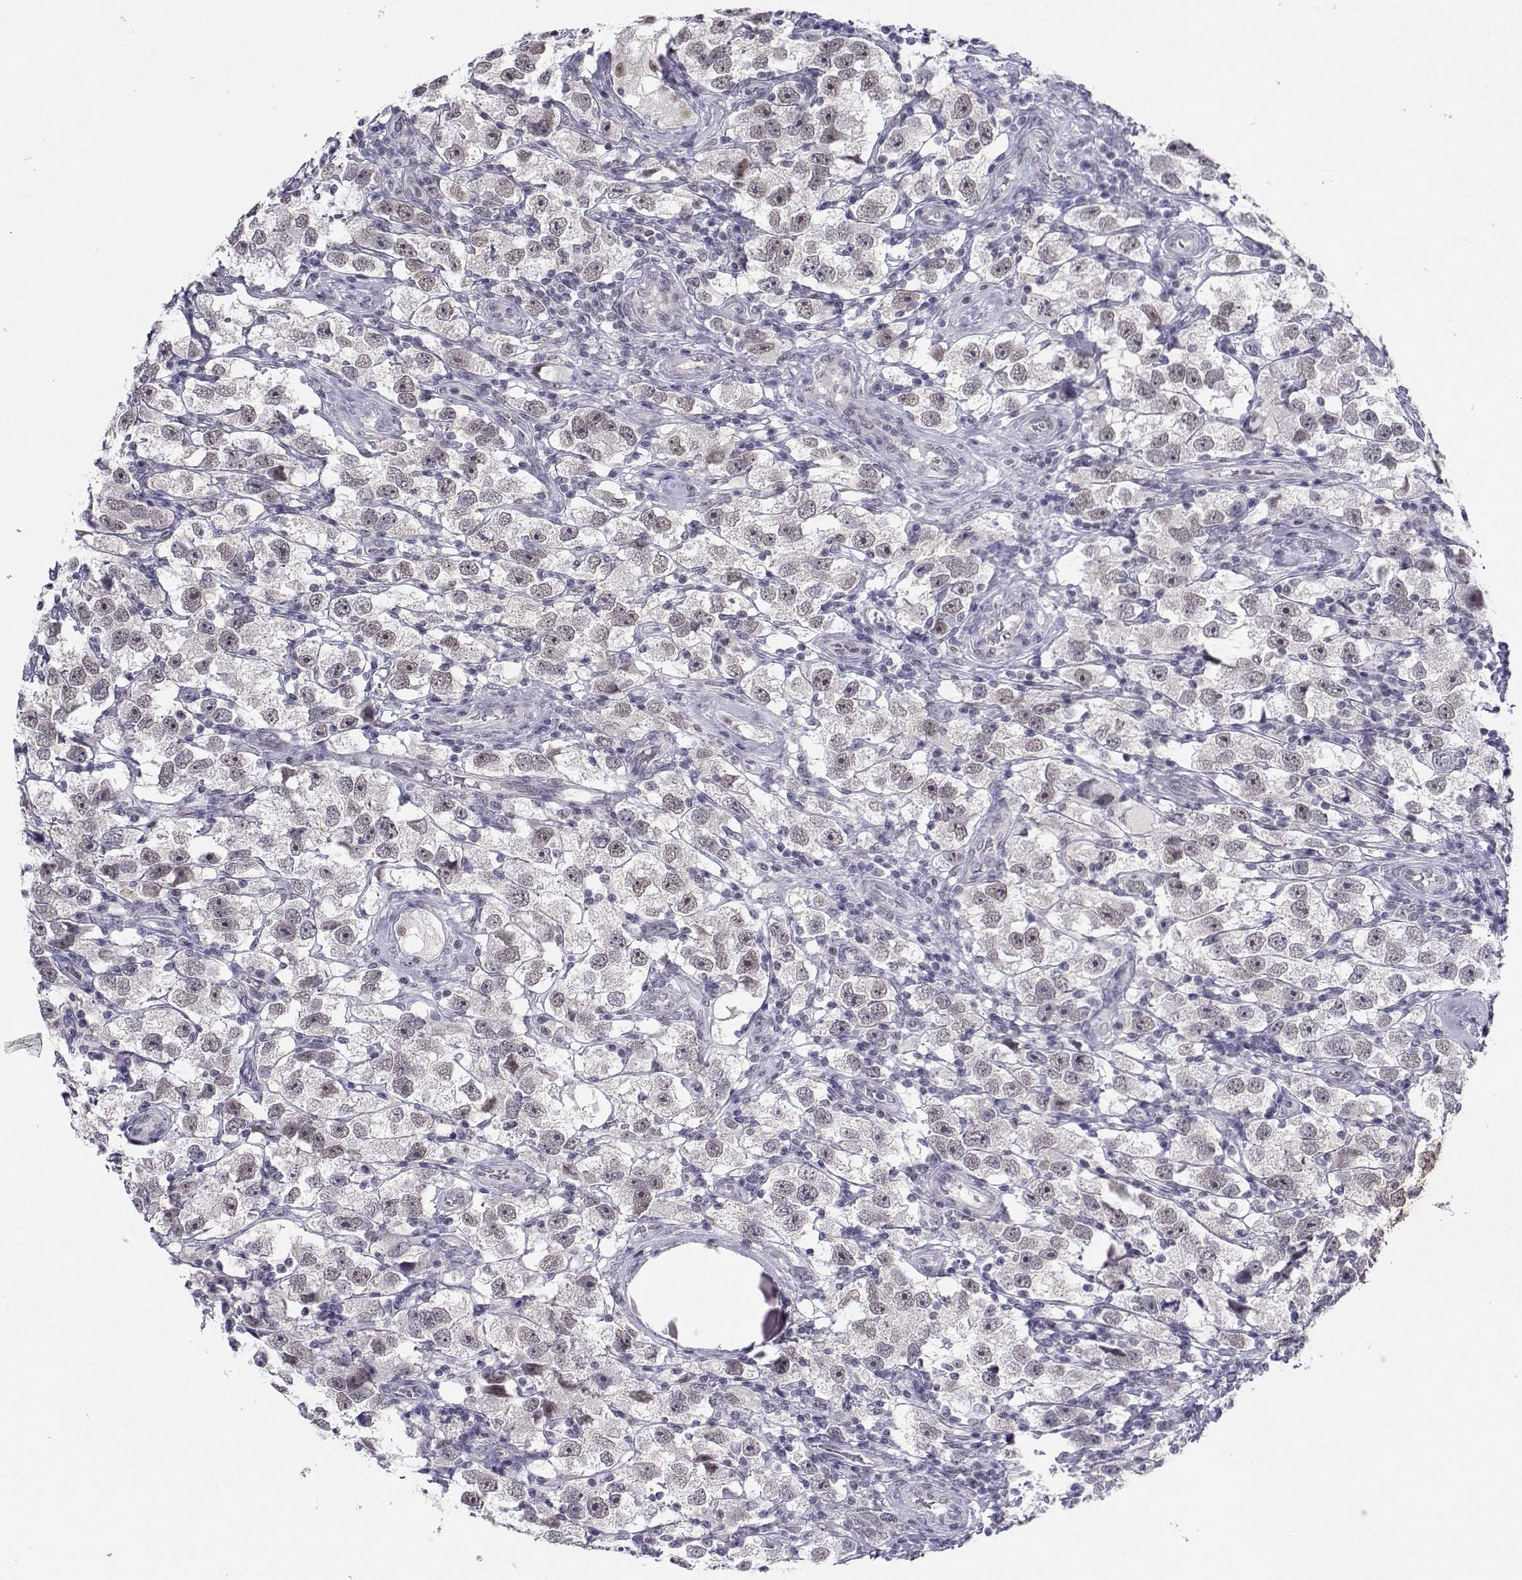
{"staining": {"intensity": "negative", "quantity": "none", "location": "none"}, "tissue": "testis cancer", "cell_type": "Tumor cells", "image_type": "cancer", "snomed": [{"axis": "morphology", "description": "Seminoma, NOS"}, {"axis": "topography", "description": "Testis"}], "caption": "Tumor cells show no significant protein staining in testis cancer (seminoma). (Brightfield microscopy of DAB (3,3'-diaminobenzidine) immunohistochemistry at high magnification).", "gene": "MED26", "patient": {"sex": "male", "age": 26}}